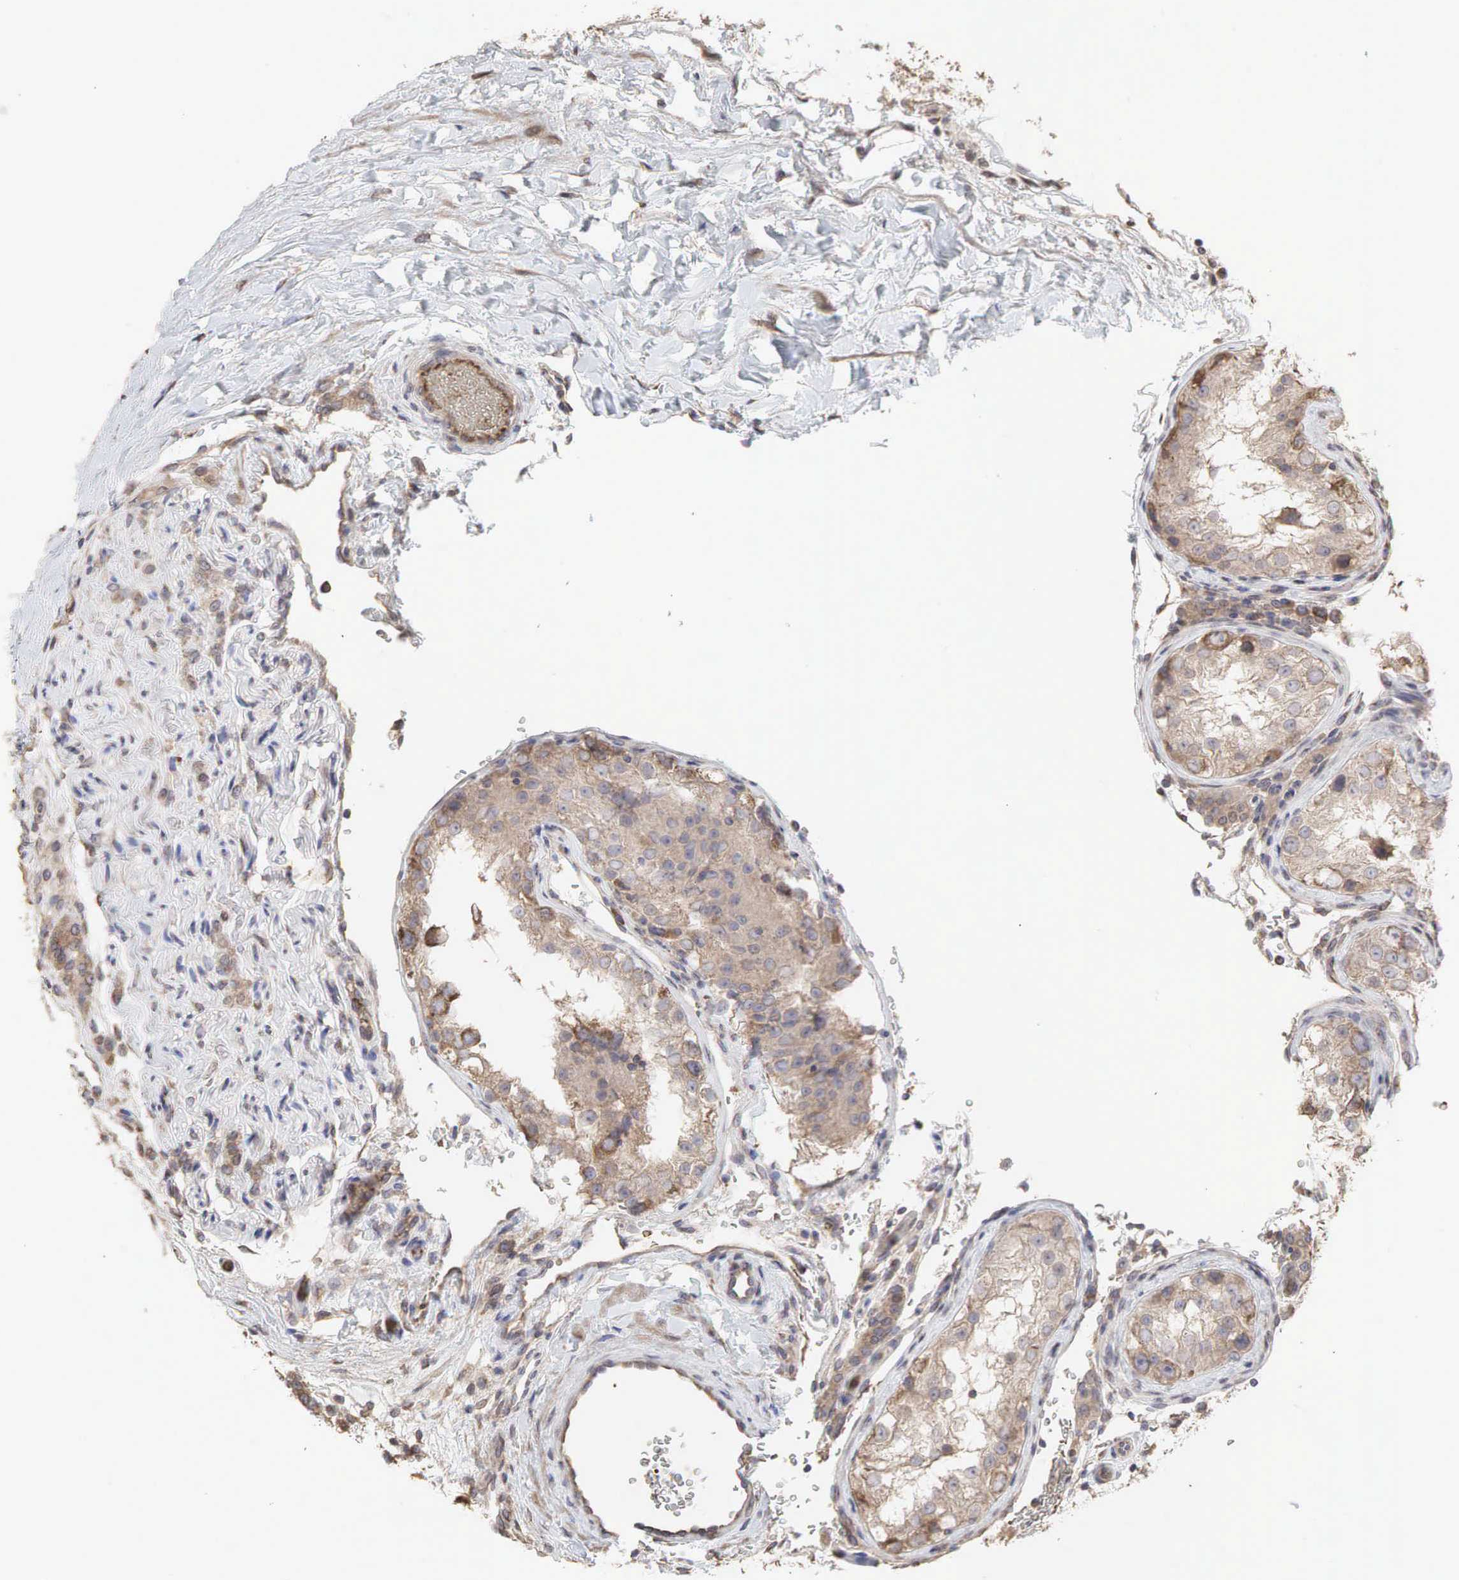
{"staining": {"intensity": "moderate", "quantity": ">75%", "location": "cytoplasmic/membranous"}, "tissue": "testis", "cell_type": "Cells in seminiferous ducts", "image_type": "normal", "snomed": [{"axis": "morphology", "description": "Normal tissue, NOS"}, {"axis": "topography", "description": "Testis"}], "caption": "A micrograph of human testis stained for a protein reveals moderate cytoplasmic/membranous brown staining in cells in seminiferous ducts. The staining was performed using DAB (3,3'-diaminobenzidine), with brown indicating positive protein expression. Nuclei are stained blue with hematoxylin.", "gene": "PABPC5", "patient": {"sex": "male", "age": 24}}